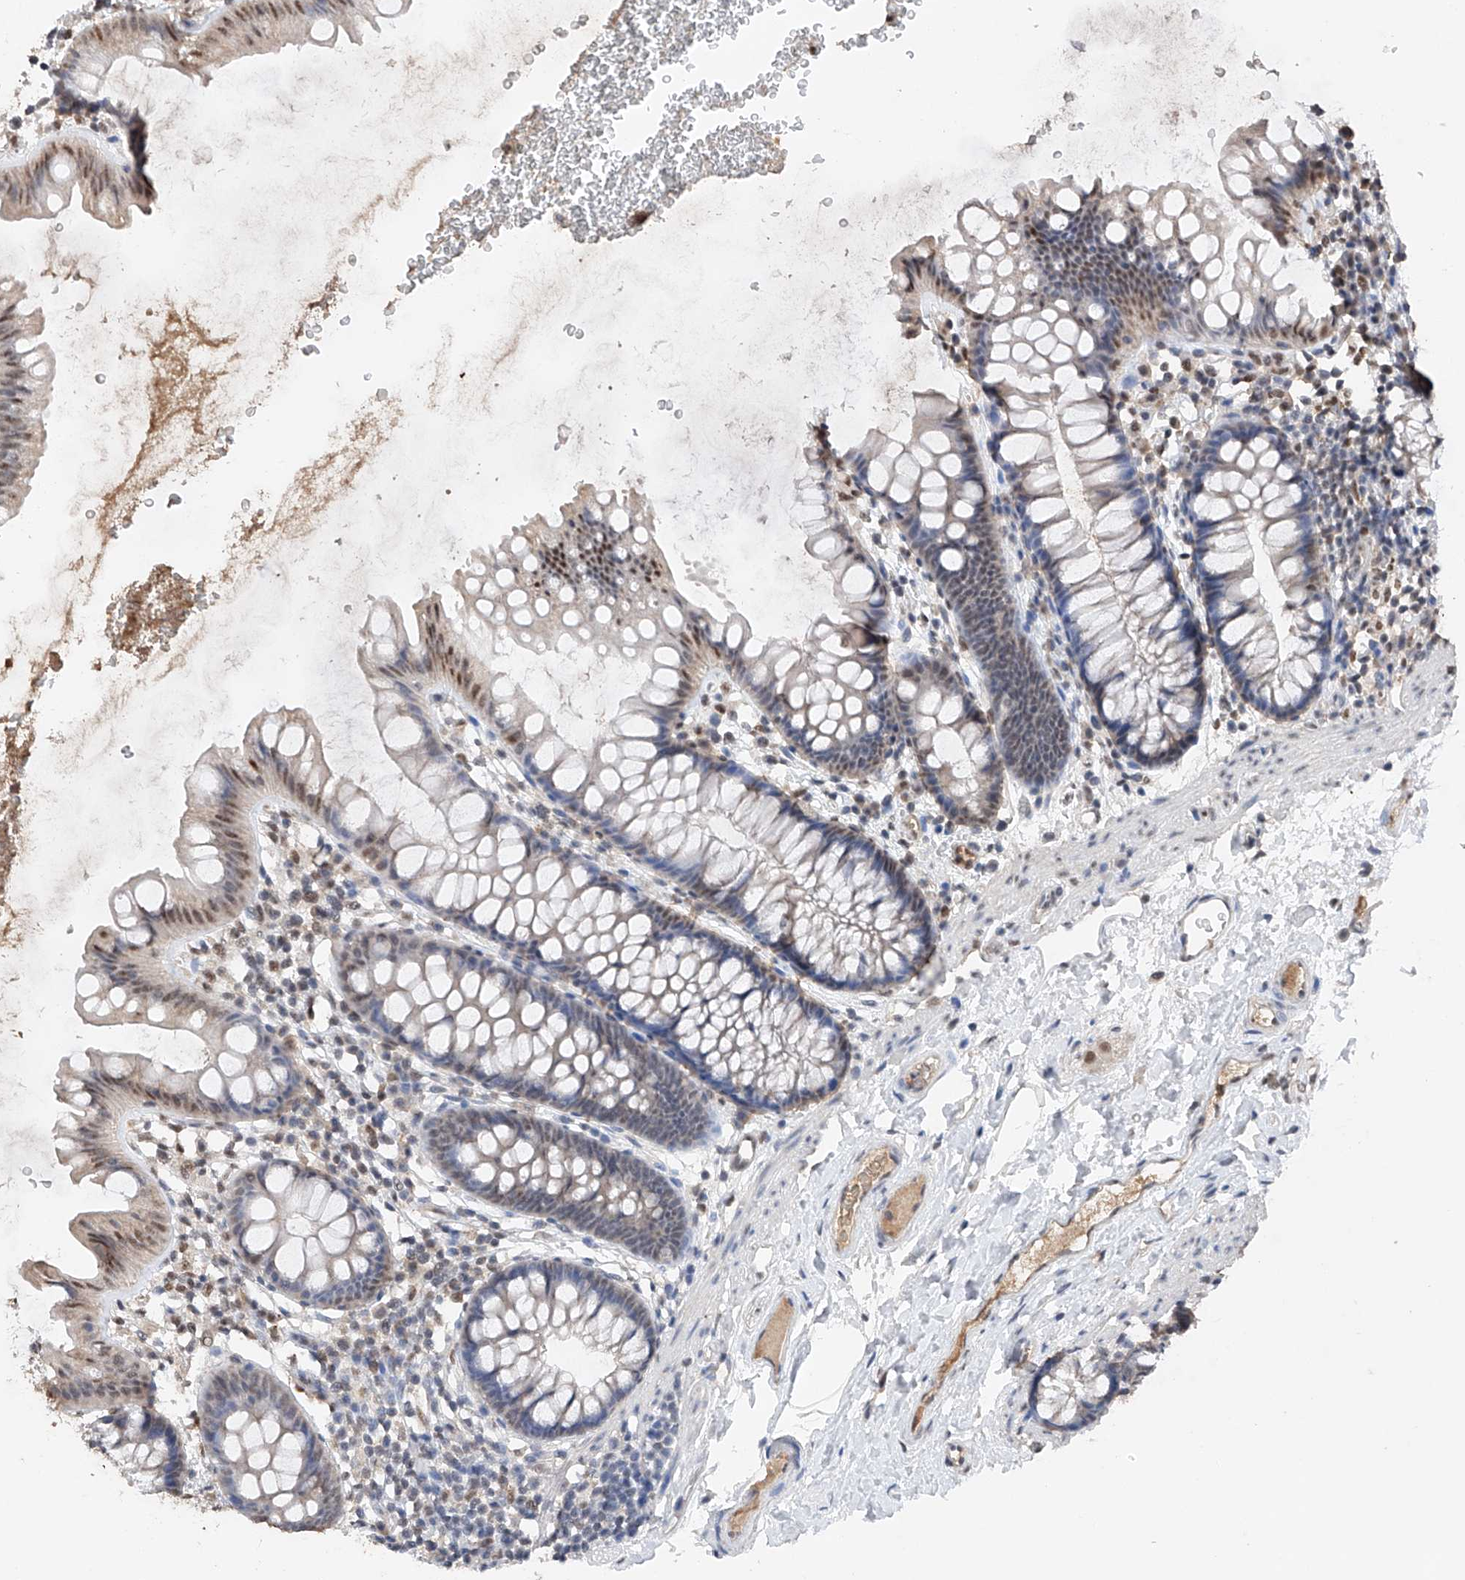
{"staining": {"intensity": "negative", "quantity": "none", "location": "none"}, "tissue": "colon", "cell_type": "Endothelial cells", "image_type": "normal", "snomed": [{"axis": "morphology", "description": "Normal tissue, NOS"}, {"axis": "topography", "description": "Colon"}], "caption": "Protein analysis of unremarkable colon displays no significant expression in endothelial cells.", "gene": "DMAP1", "patient": {"sex": "female", "age": 62}}